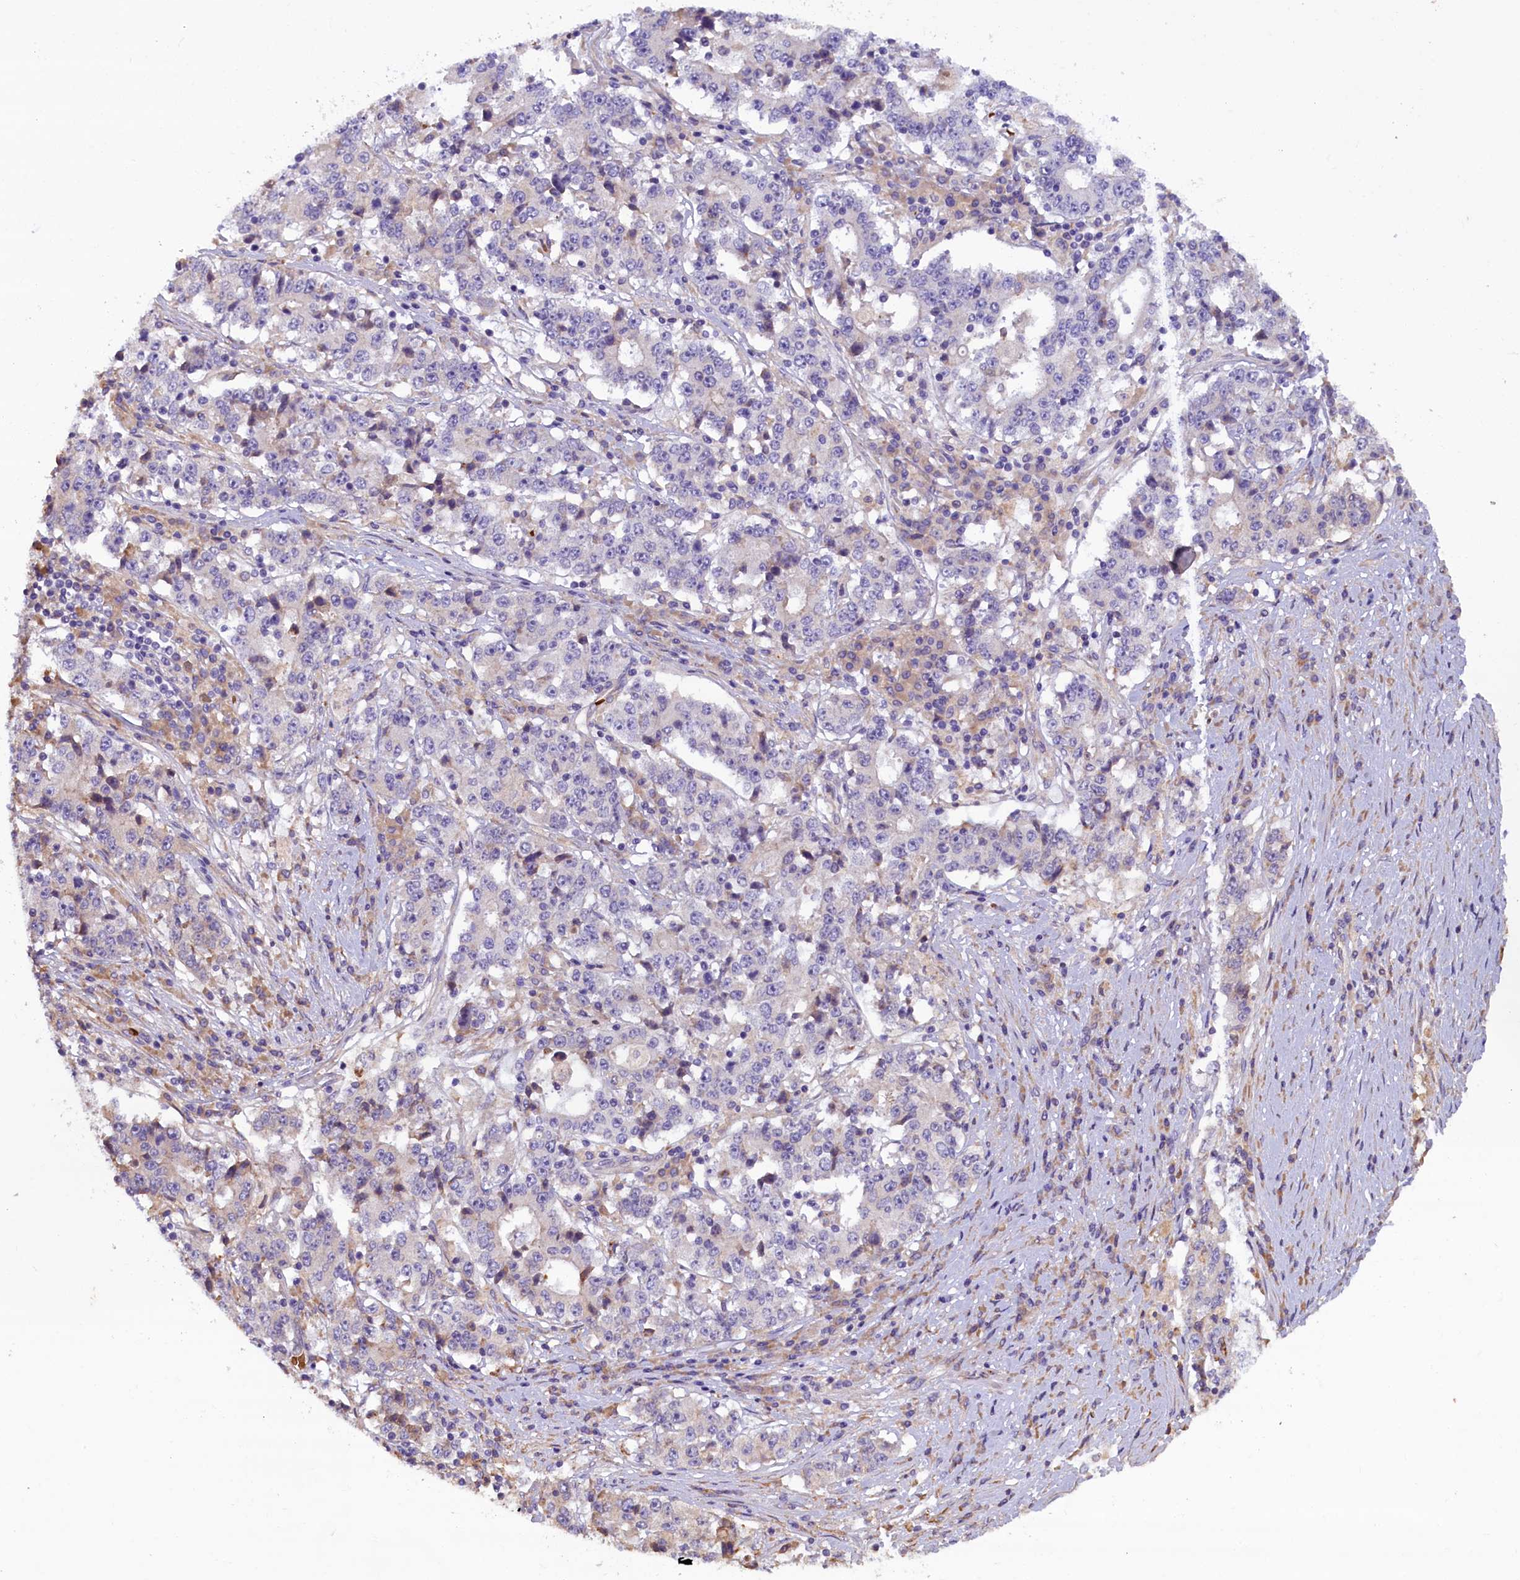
{"staining": {"intensity": "negative", "quantity": "none", "location": "none"}, "tissue": "stomach cancer", "cell_type": "Tumor cells", "image_type": "cancer", "snomed": [{"axis": "morphology", "description": "Adenocarcinoma, NOS"}, {"axis": "topography", "description": "Stomach"}], "caption": "Immunohistochemical staining of human adenocarcinoma (stomach) exhibits no significant expression in tumor cells.", "gene": "CCDC9B", "patient": {"sex": "male", "age": 59}}